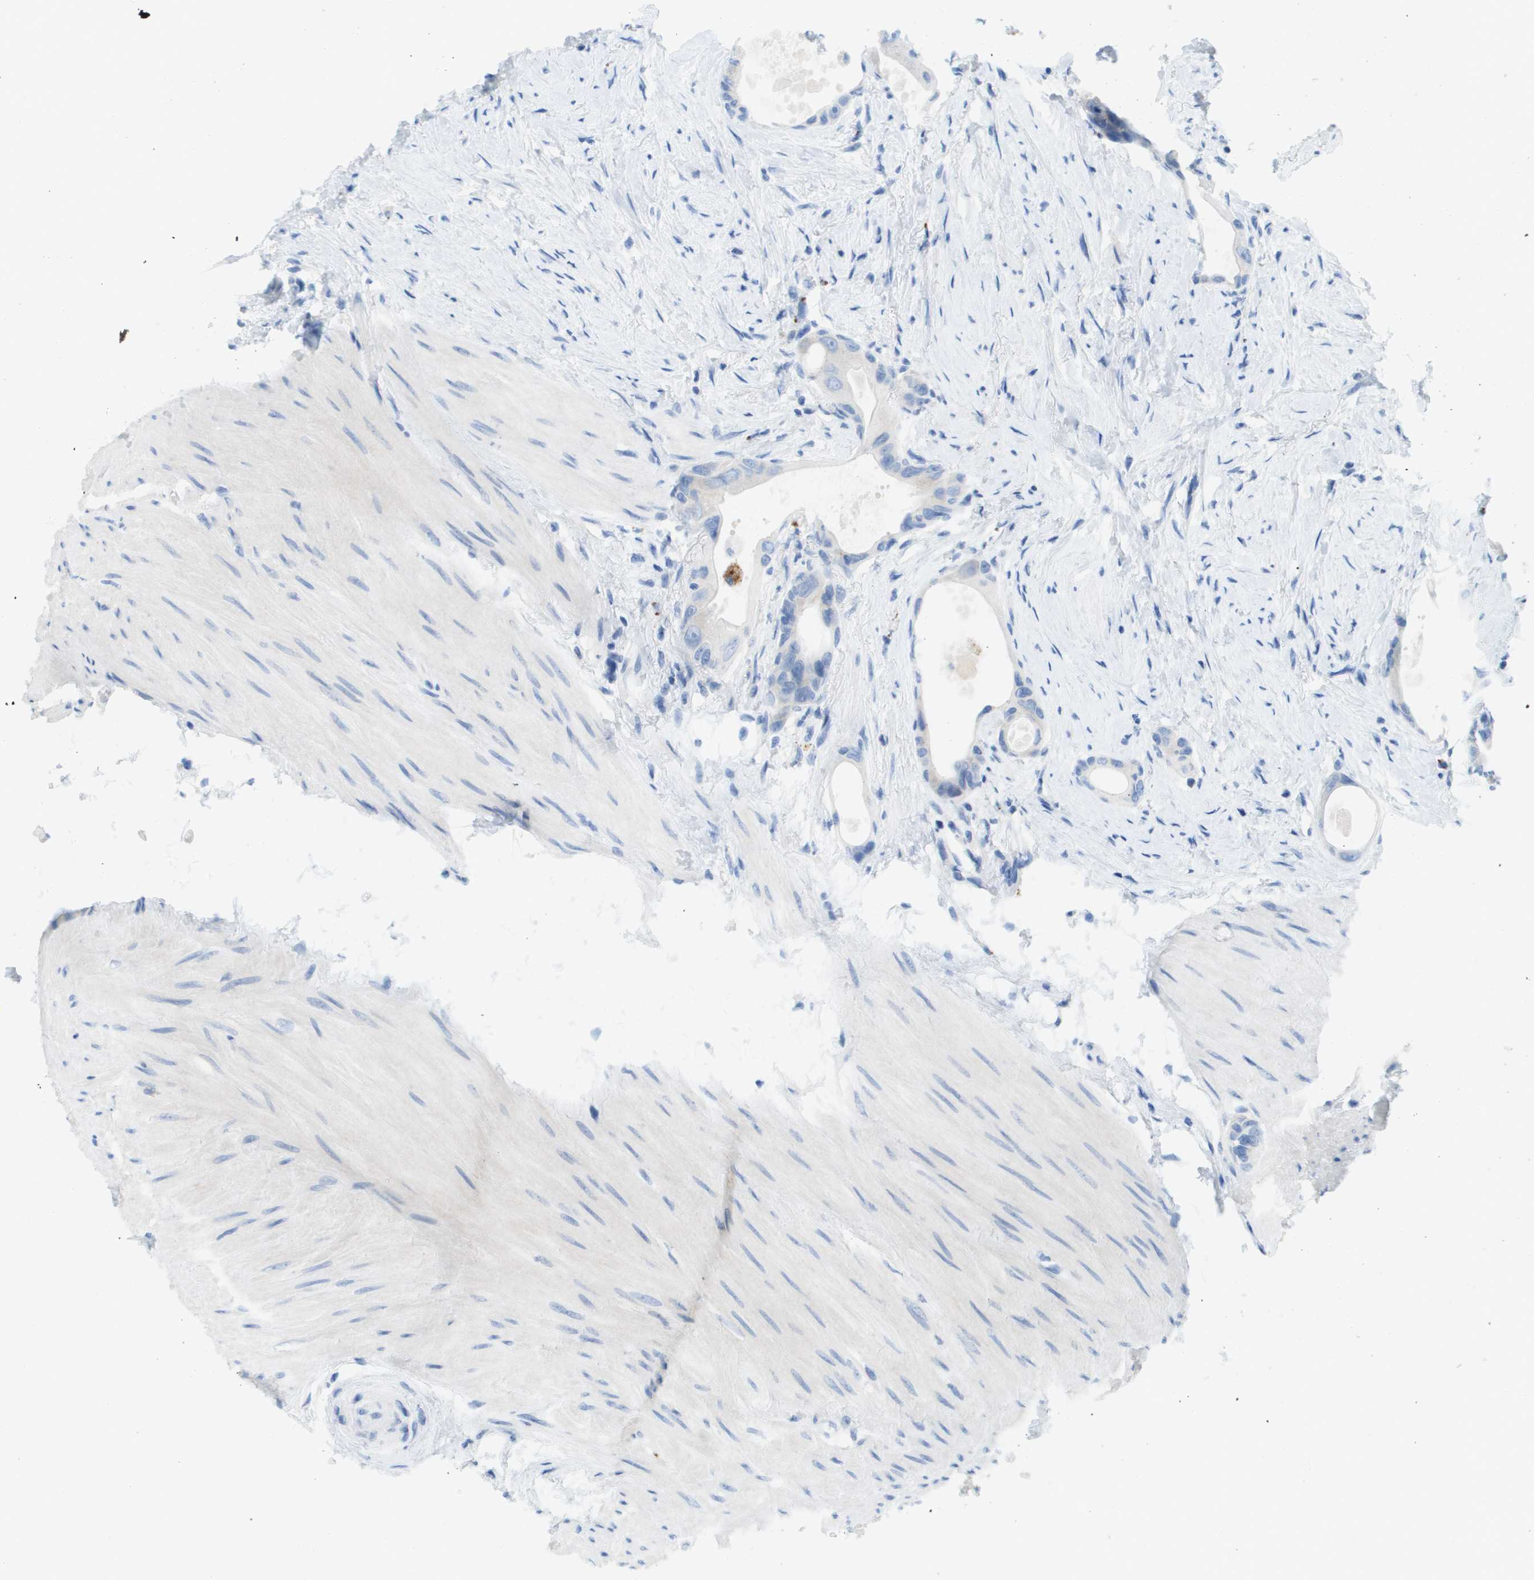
{"staining": {"intensity": "negative", "quantity": "none", "location": "none"}, "tissue": "colorectal cancer", "cell_type": "Tumor cells", "image_type": "cancer", "snomed": [{"axis": "morphology", "description": "Adenocarcinoma, NOS"}, {"axis": "topography", "description": "Rectum"}], "caption": "Immunohistochemical staining of colorectal cancer (adenocarcinoma) demonstrates no significant staining in tumor cells.", "gene": "MS4A1", "patient": {"sex": "male", "age": 51}}